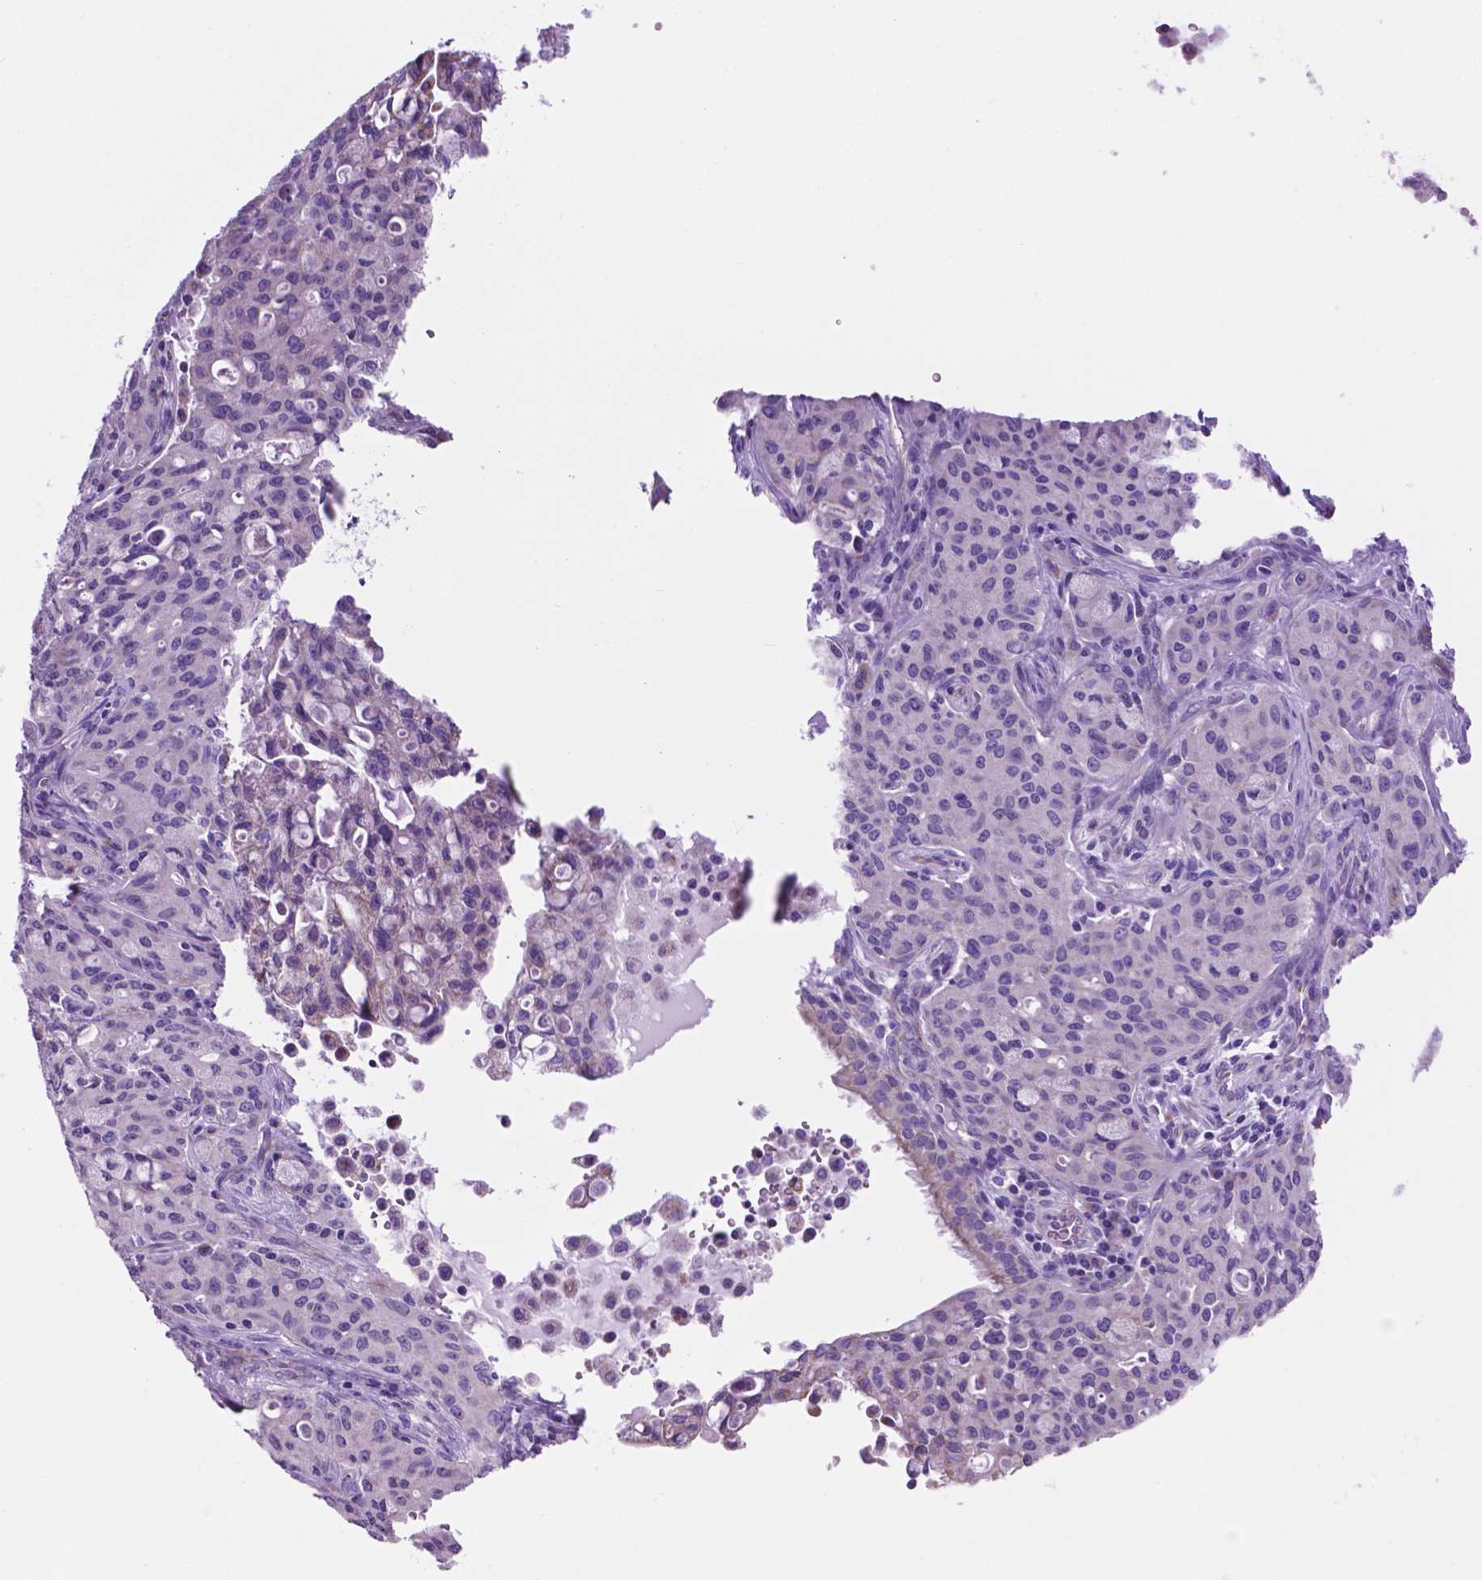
{"staining": {"intensity": "negative", "quantity": "none", "location": "none"}, "tissue": "lung cancer", "cell_type": "Tumor cells", "image_type": "cancer", "snomed": [{"axis": "morphology", "description": "Adenocarcinoma, NOS"}, {"axis": "topography", "description": "Lung"}], "caption": "Lung cancer was stained to show a protein in brown. There is no significant staining in tumor cells.", "gene": "TMEM121B", "patient": {"sex": "female", "age": 44}}